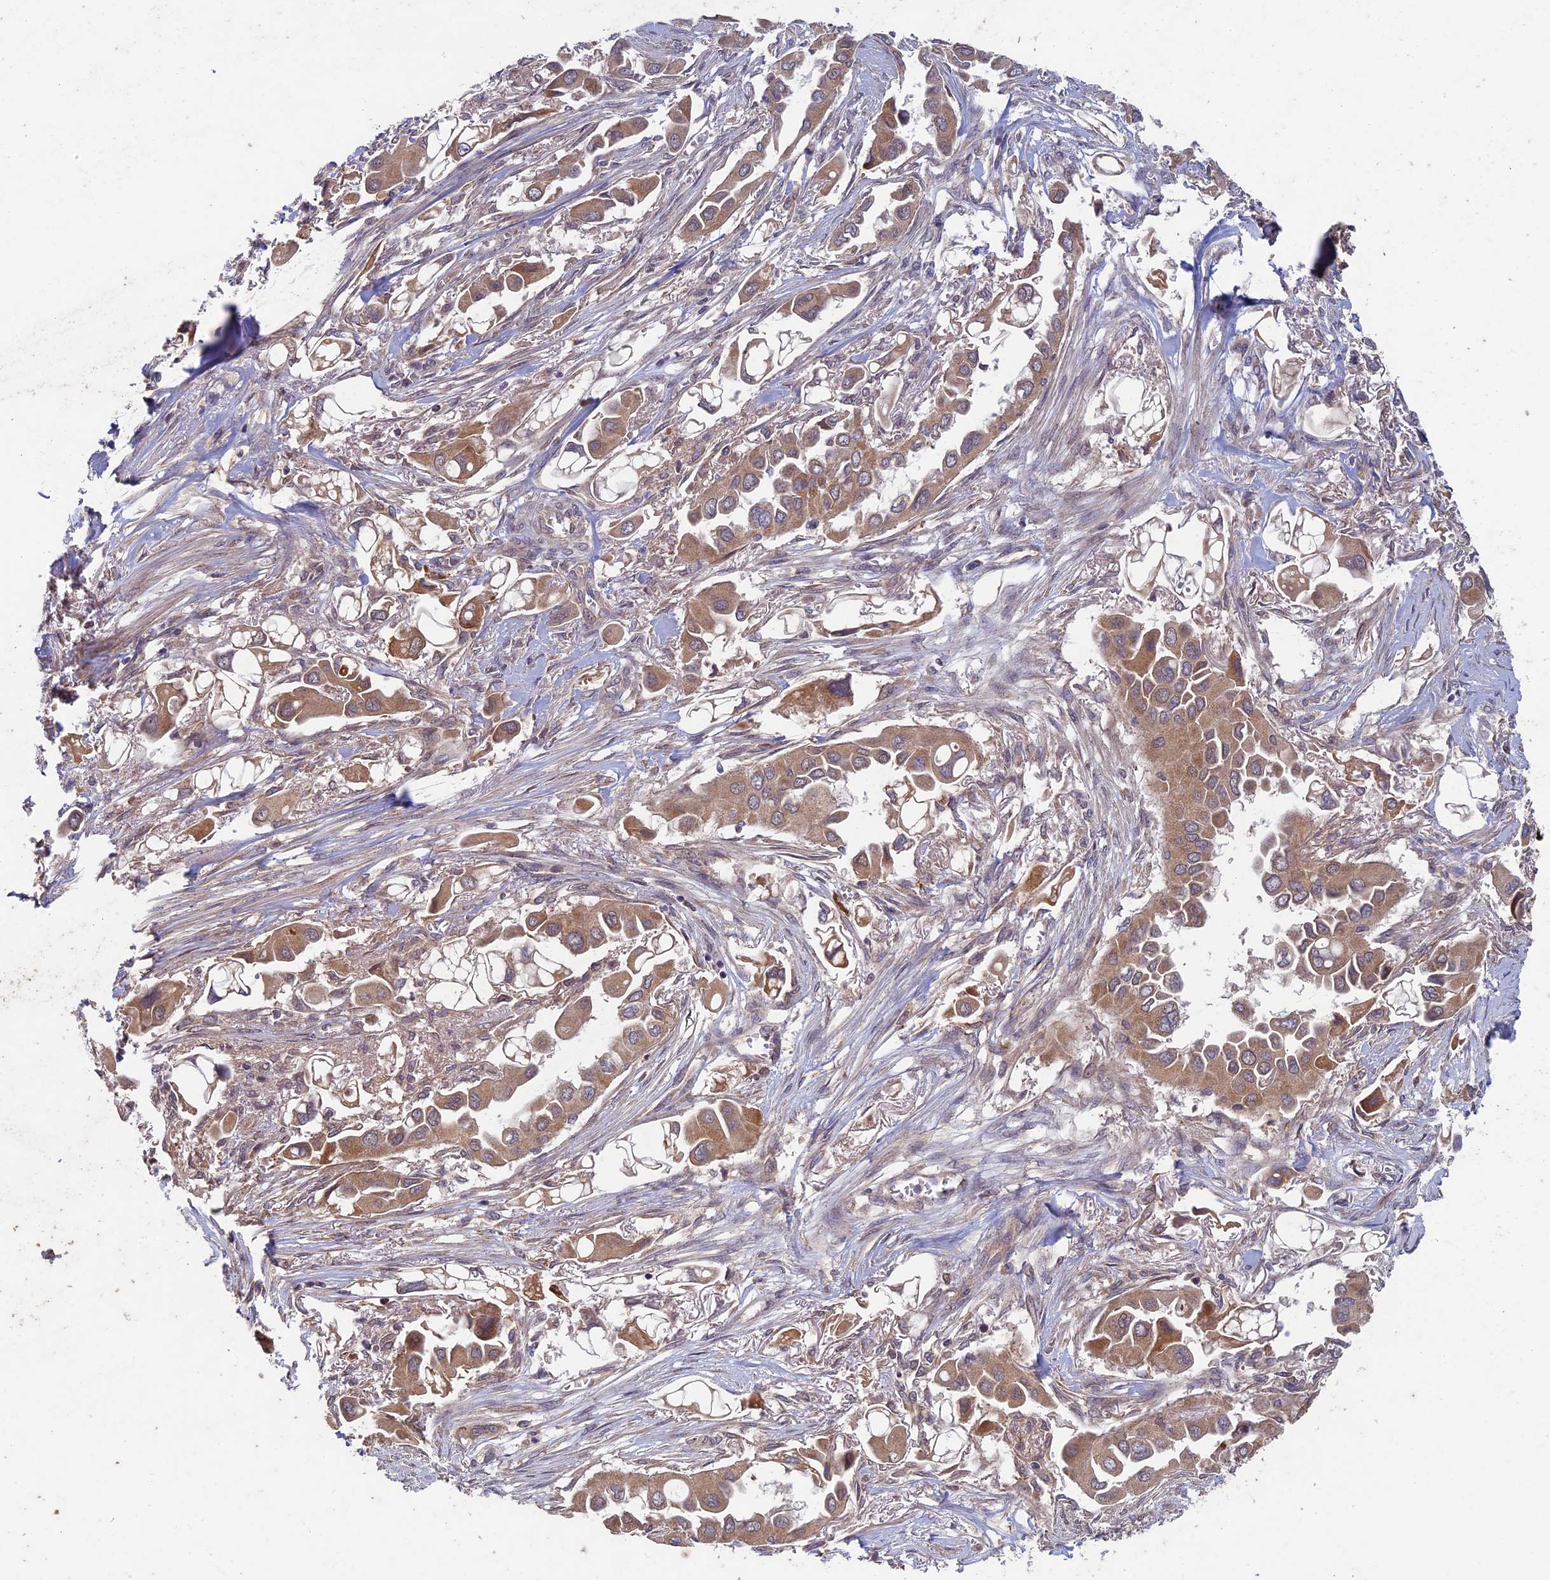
{"staining": {"intensity": "moderate", "quantity": ">75%", "location": "cytoplasmic/membranous"}, "tissue": "lung cancer", "cell_type": "Tumor cells", "image_type": "cancer", "snomed": [{"axis": "morphology", "description": "Adenocarcinoma, NOS"}, {"axis": "topography", "description": "Lung"}], "caption": "Adenocarcinoma (lung) tissue shows moderate cytoplasmic/membranous staining in about >75% of tumor cells (DAB IHC, brown staining for protein, blue staining for nuclei).", "gene": "RCCD1", "patient": {"sex": "female", "age": 76}}